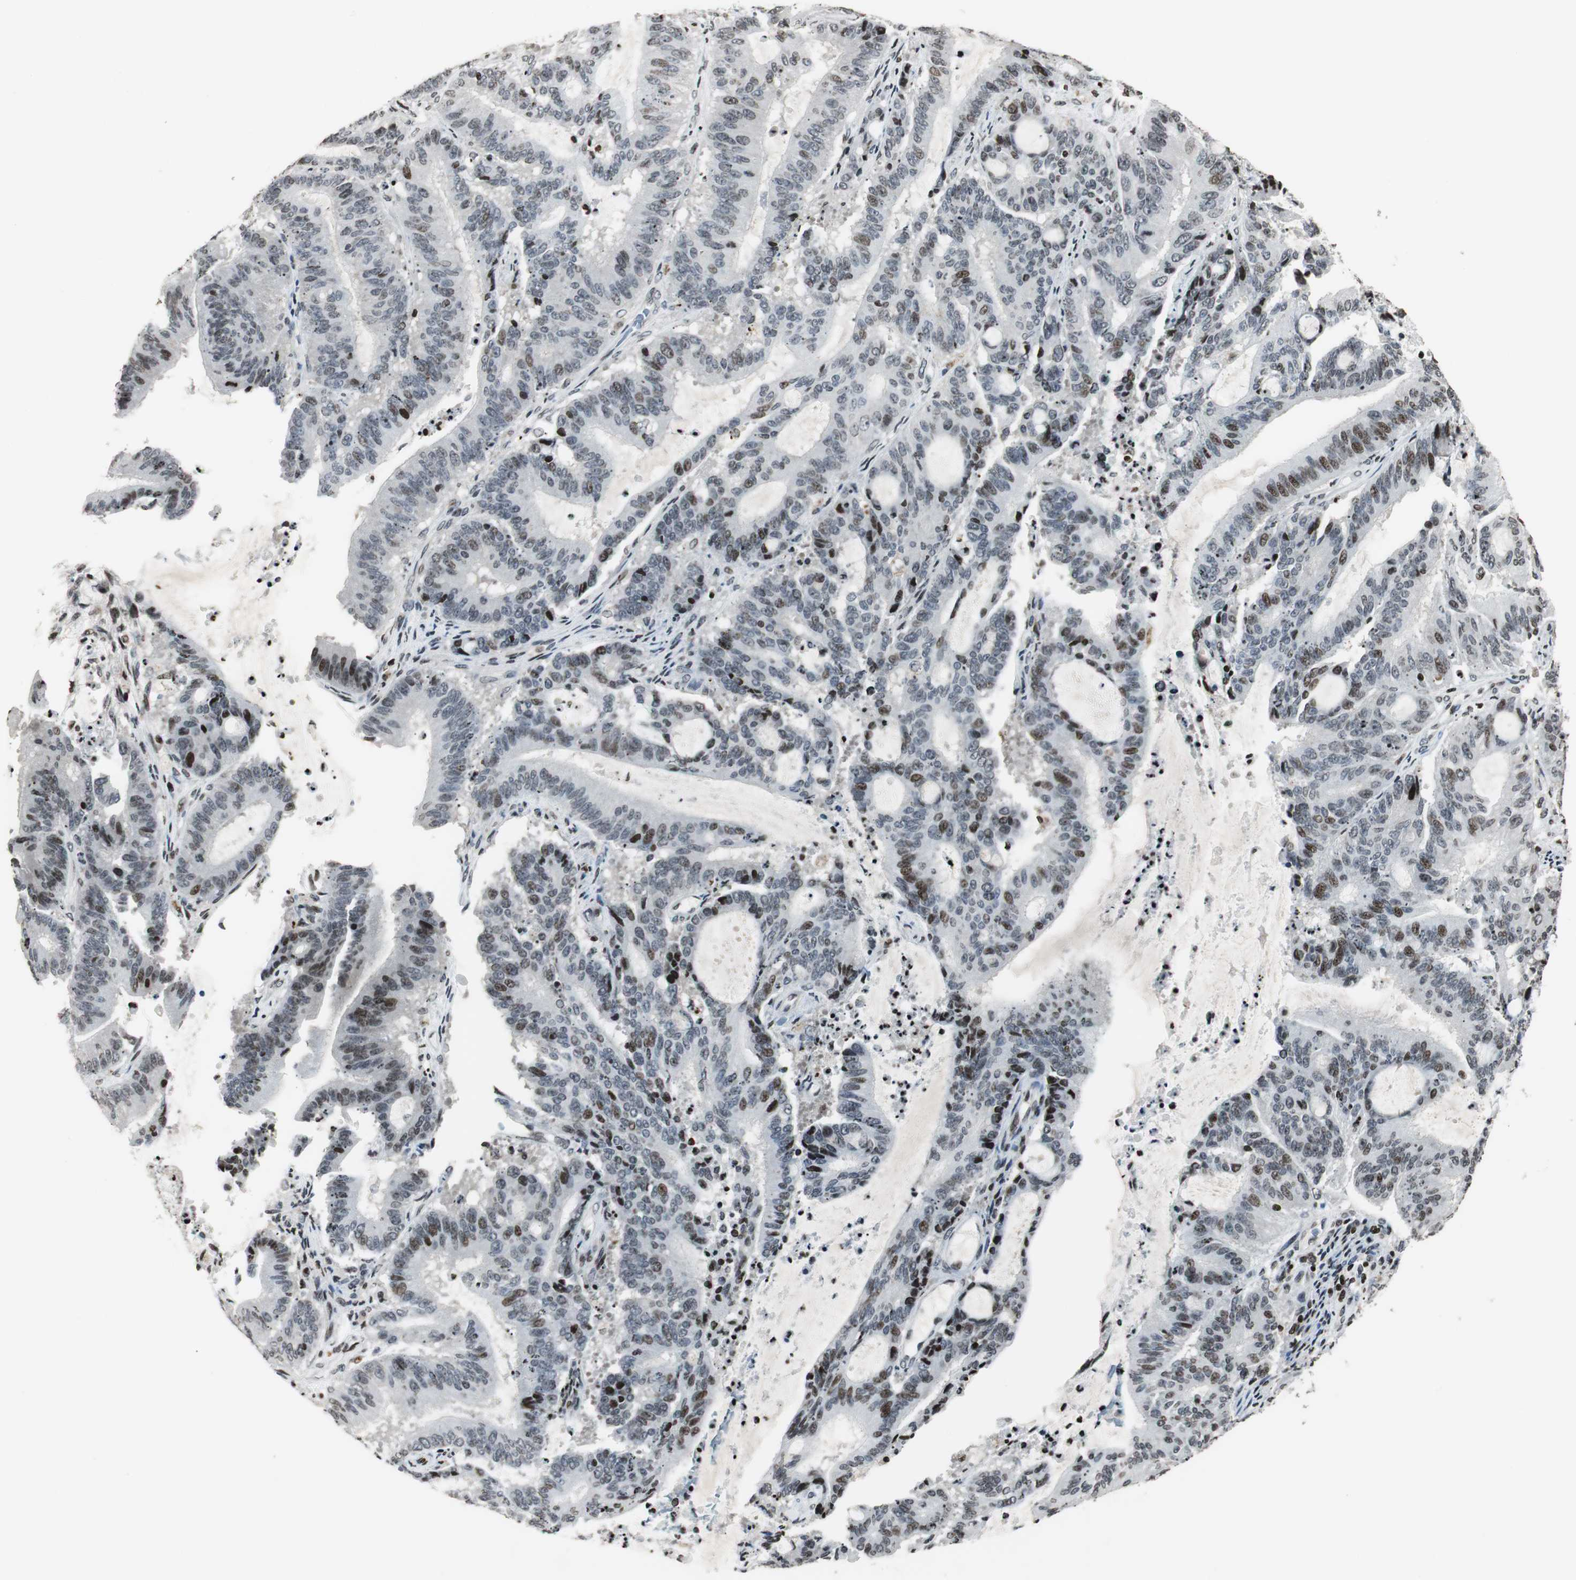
{"staining": {"intensity": "moderate", "quantity": "25%-75%", "location": "nuclear"}, "tissue": "liver cancer", "cell_type": "Tumor cells", "image_type": "cancer", "snomed": [{"axis": "morphology", "description": "Cholangiocarcinoma"}, {"axis": "topography", "description": "Liver"}], "caption": "A histopathology image of human liver cancer stained for a protein shows moderate nuclear brown staining in tumor cells.", "gene": "PAXIP1", "patient": {"sex": "female", "age": 73}}